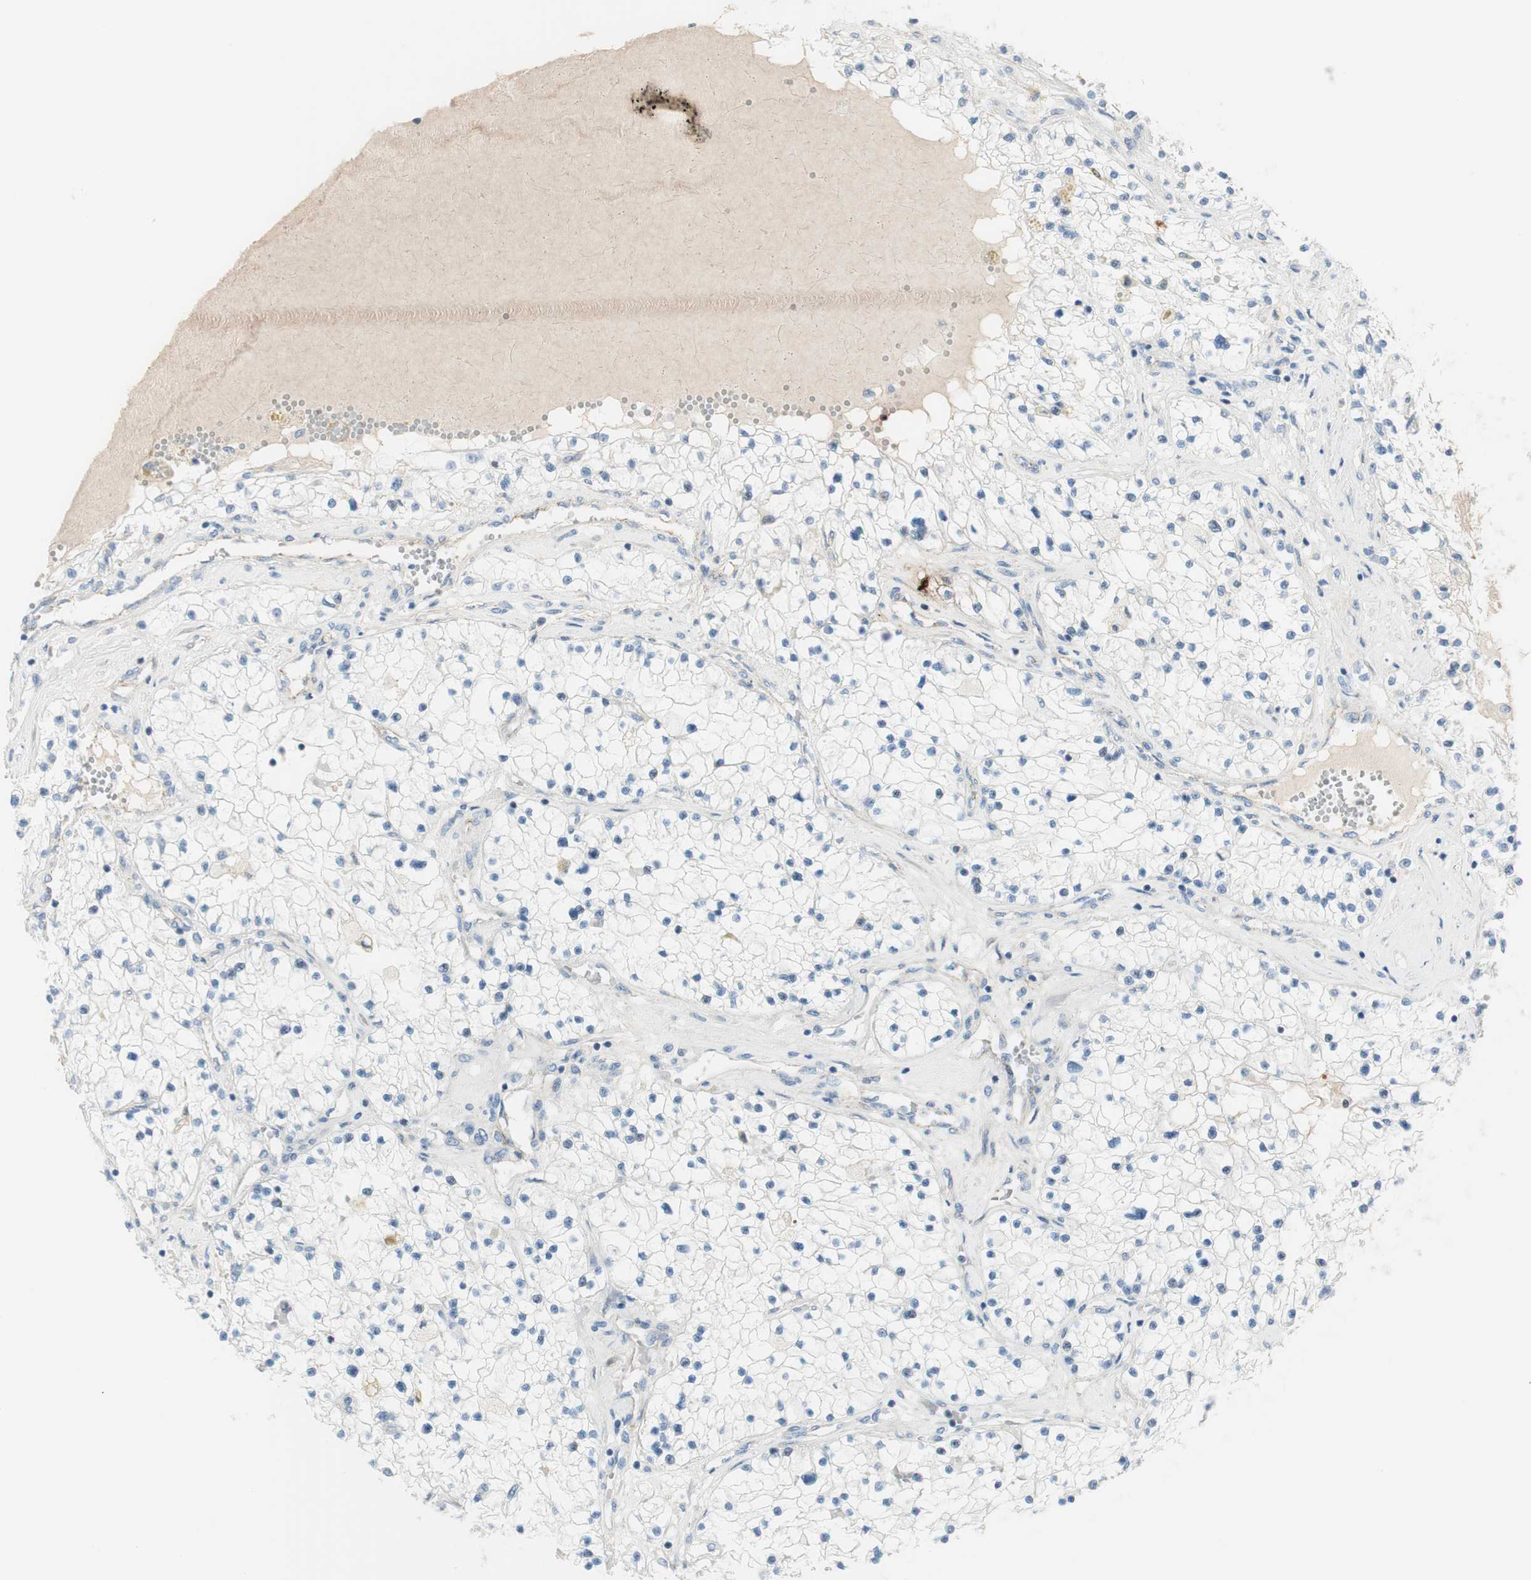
{"staining": {"intensity": "negative", "quantity": "none", "location": "none"}, "tissue": "renal cancer", "cell_type": "Tumor cells", "image_type": "cancer", "snomed": [{"axis": "morphology", "description": "Adenocarcinoma, NOS"}, {"axis": "topography", "description": "Kidney"}], "caption": "Renal adenocarcinoma was stained to show a protein in brown. There is no significant expression in tumor cells.", "gene": "TJP1", "patient": {"sex": "male", "age": 68}}